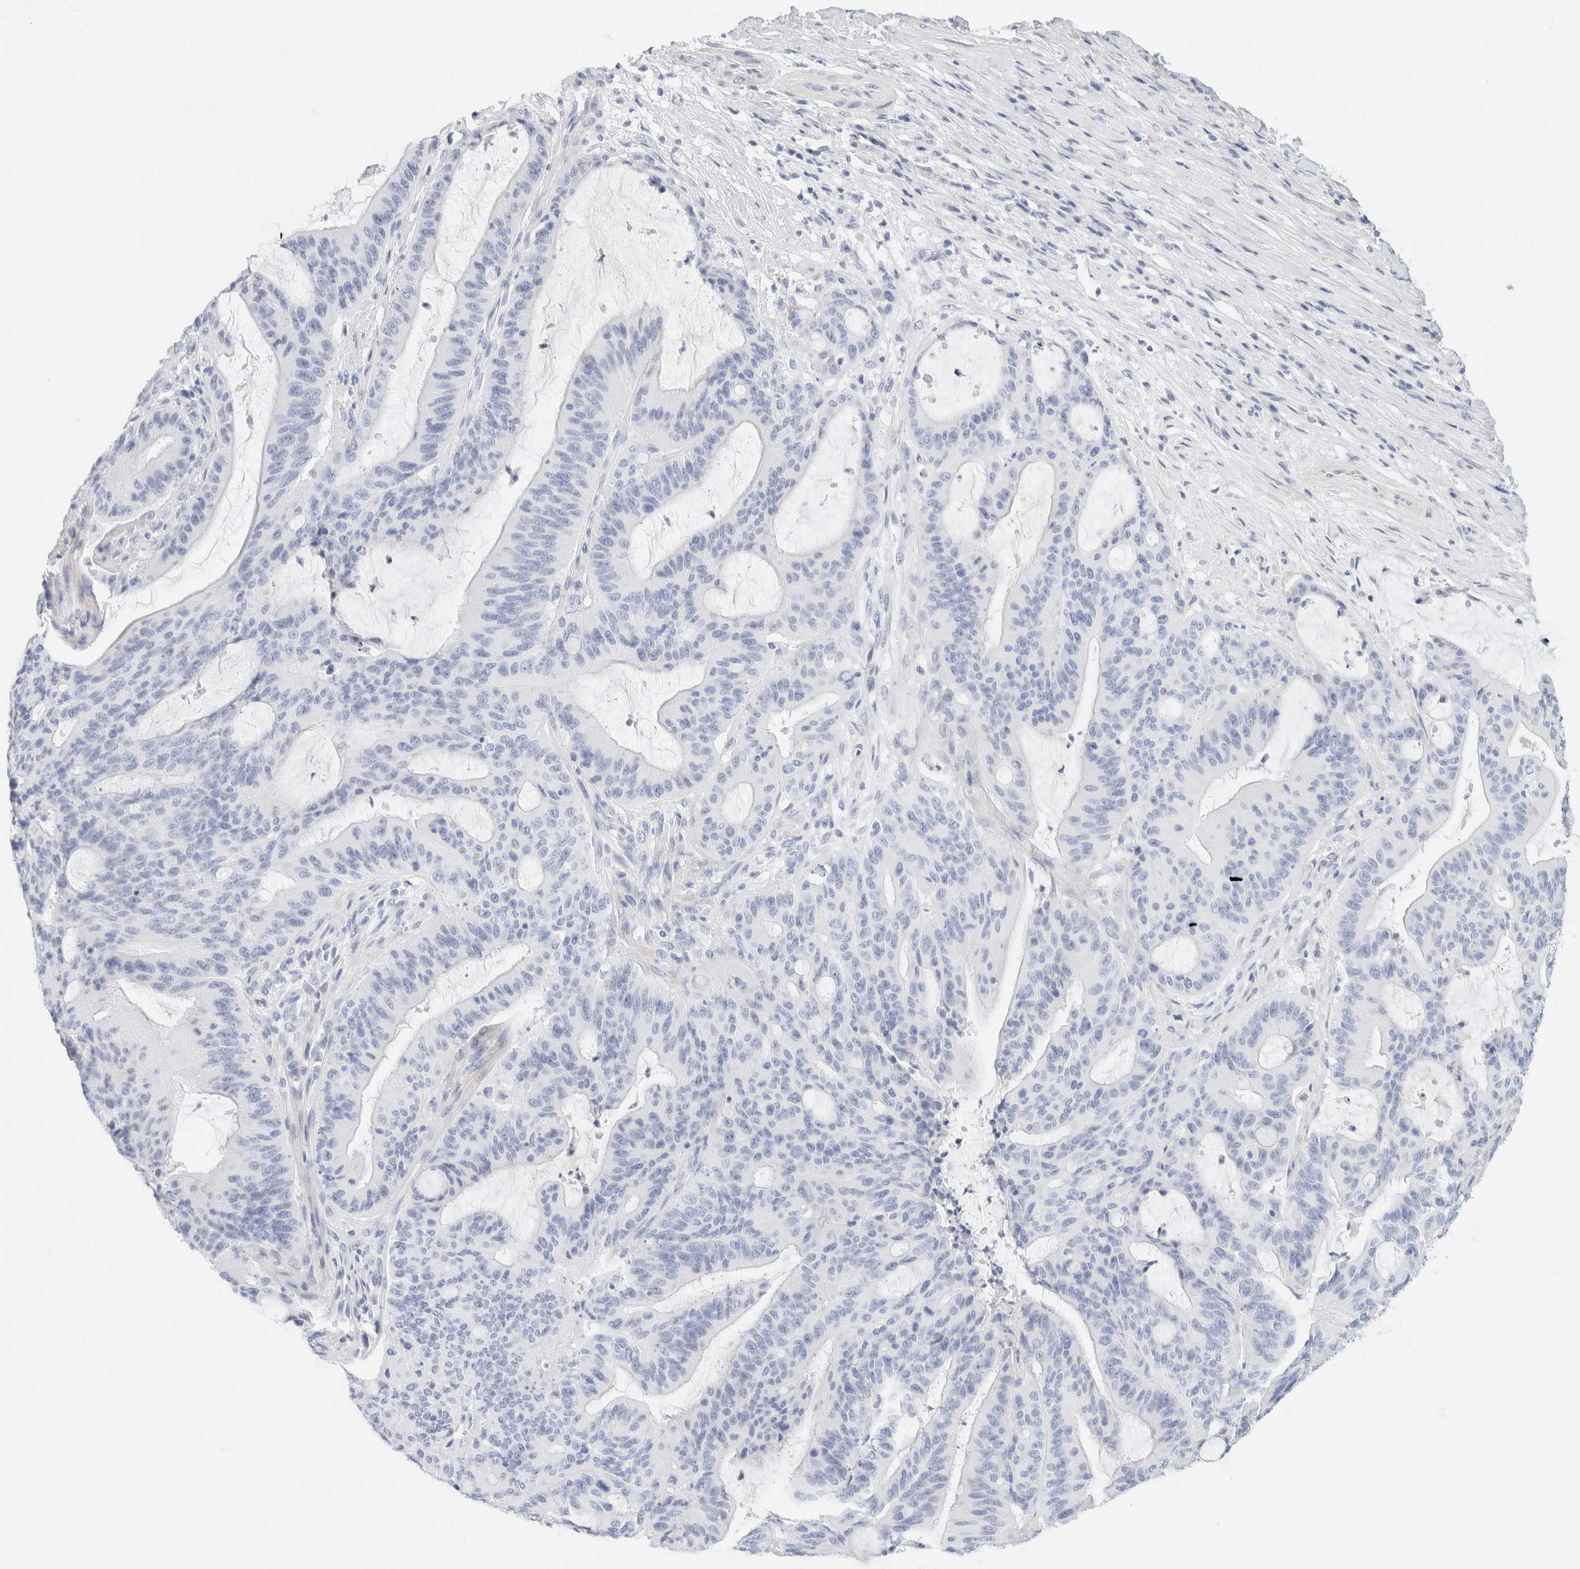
{"staining": {"intensity": "negative", "quantity": "none", "location": "none"}, "tissue": "liver cancer", "cell_type": "Tumor cells", "image_type": "cancer", "snomed": [{"axis": "morphology", "description": "Normal tissue, NOS"}, {"axis": "morphology", "description": "Cholangiocarcinoma"}, {"axis": "topography", "description": "Liver"}, {"axis": "topography", "description": "Peripheral nerve tissue"}], "caption": "Tumor cells show no significant protein staining in cholangiocarcinoma (liver).", "gene": "DPYS", "patient": {"sex": "female", "age": 73}}